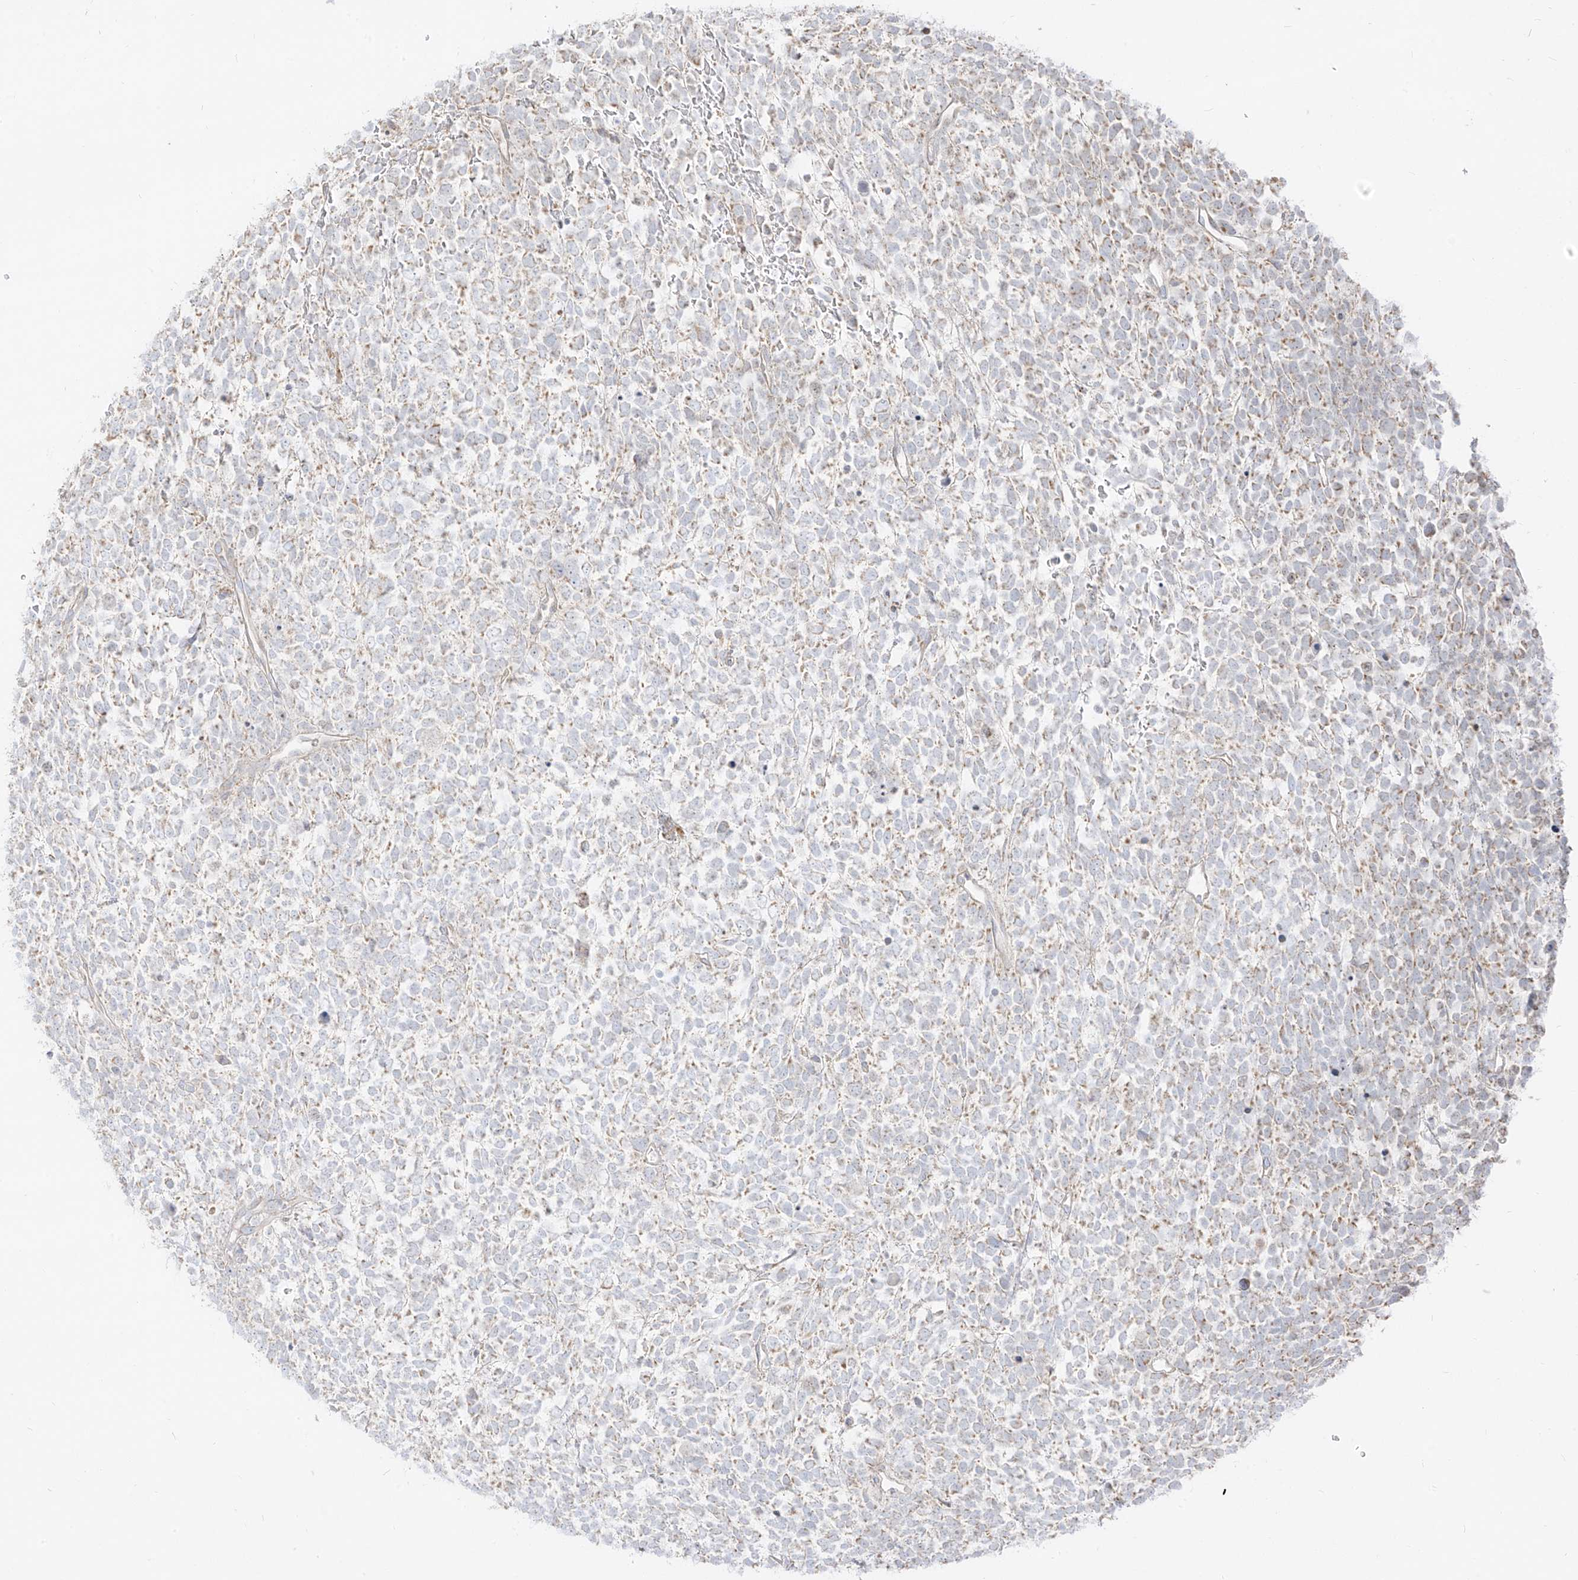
{"staining": {"intensity": "weak", "quantity": "25%-75%", "location": "cytoplasmic/membranous"}, "tissue": "urothelial cancer", "cell_type": "Tumor cells", "image_type": "cancer", "snomed": [{"axis": "morphology", "description": "Urothelial carcinoma, High grade"}, {"axis": "topography", "description": "Urinary bladder"}], "caption": "Protein staining of urothelial cancer tissue demonstrates weak cytoplasmic/membranous positivity in about 25%-75% of tumor cells. The staining was performed using DAB (3,3'-diaminobenzidine), with brown indicating positive protein expression. Nuclei are stained blue with hematoxylin.", "gene": "ZIM3", "patient": {"sex": "female", "age": 82}}